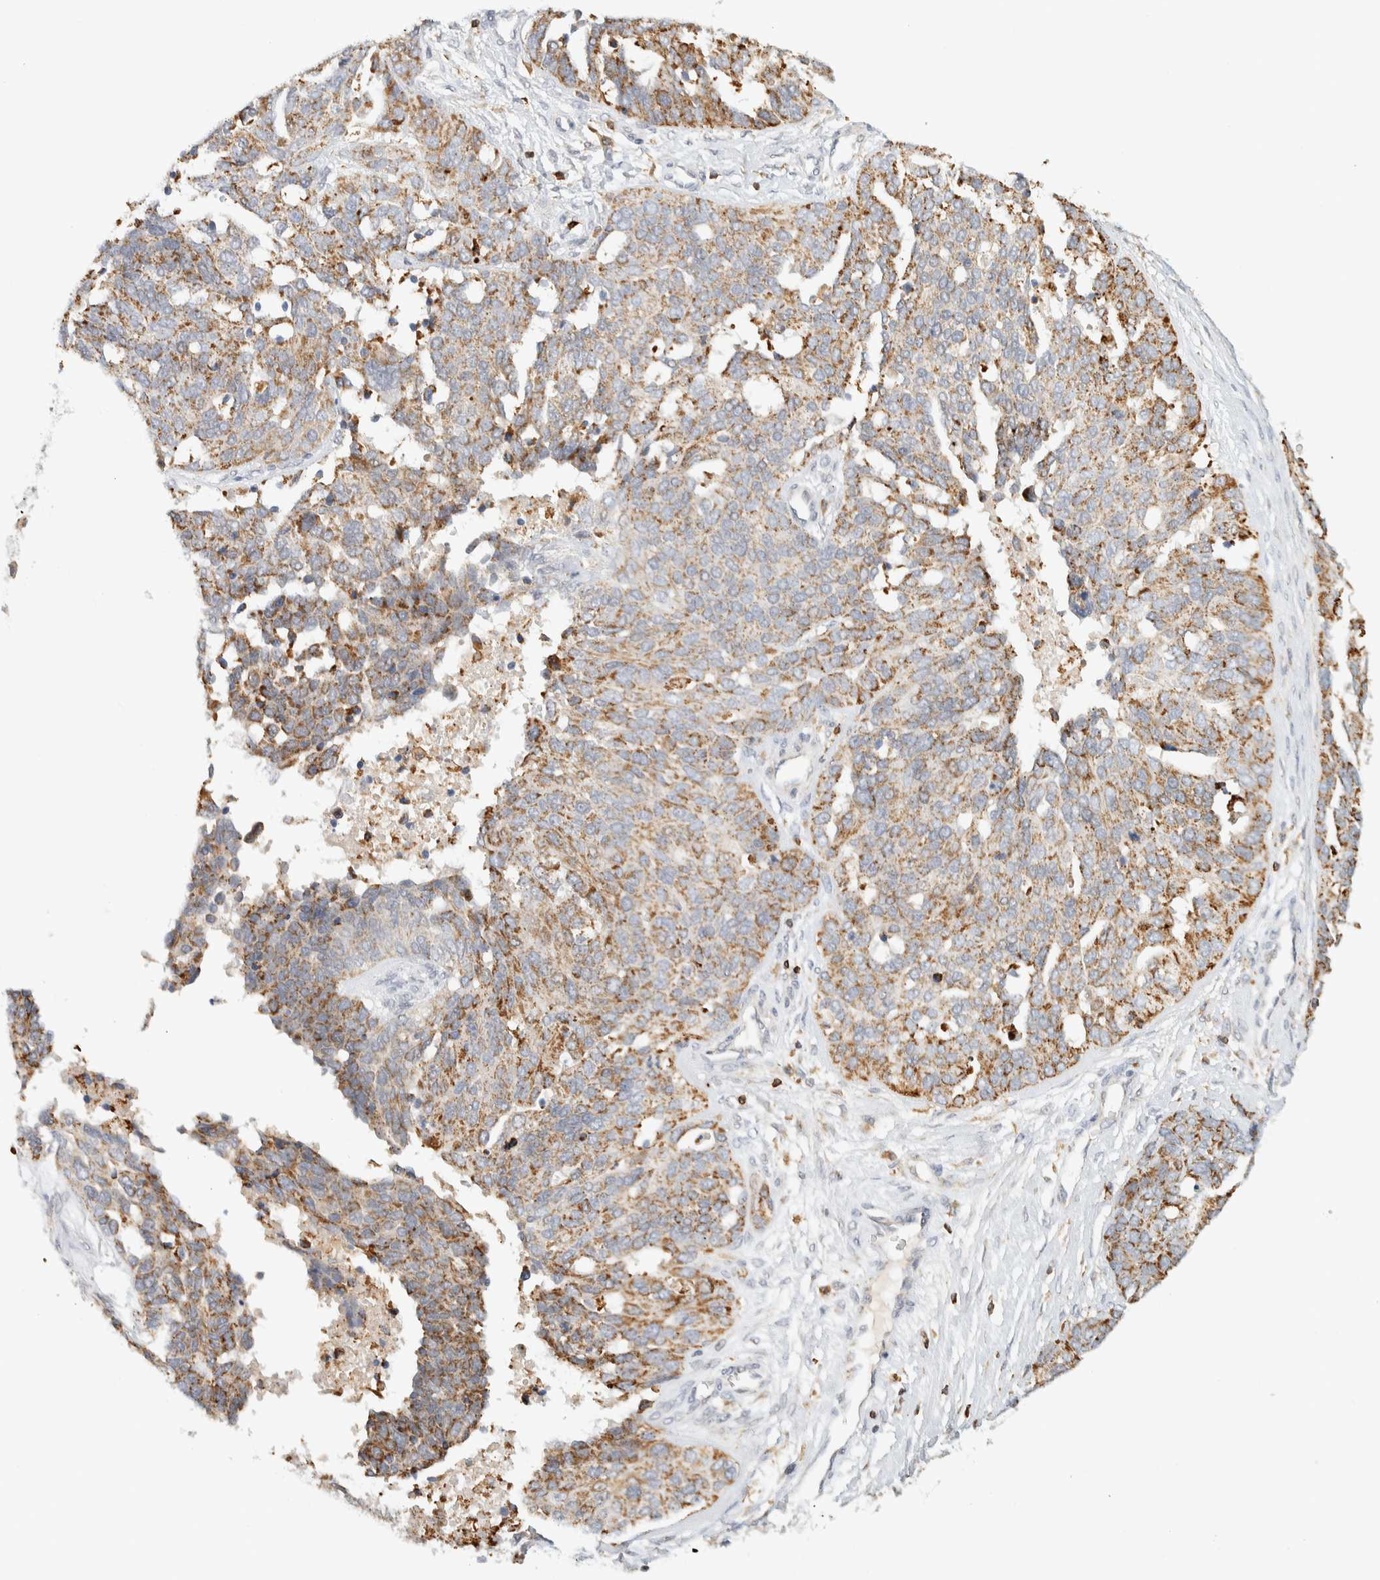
{"staining": {"intensity": "moderate", "quantity": ">75%", "location": "cytoplasmic/membranous"}, "tissue": "ovarian cancer", "cell_type": "Tumor cells", "image_type": "cancer", "snomed": [{"axis": "morphology", "description": "Cystadenocarcinoma, serous, NOS"}, {"axis": "topography", "description": "Ovary"}], "caption": "Immunohistochemistry (DAB) staining of ovarian cancer demonstrates moderate cytoplasmic/membranous protein staining in about >75% of tumor cells.", "gene": "RUNDC1", "patient": {"sex": "female", "age": 44}}